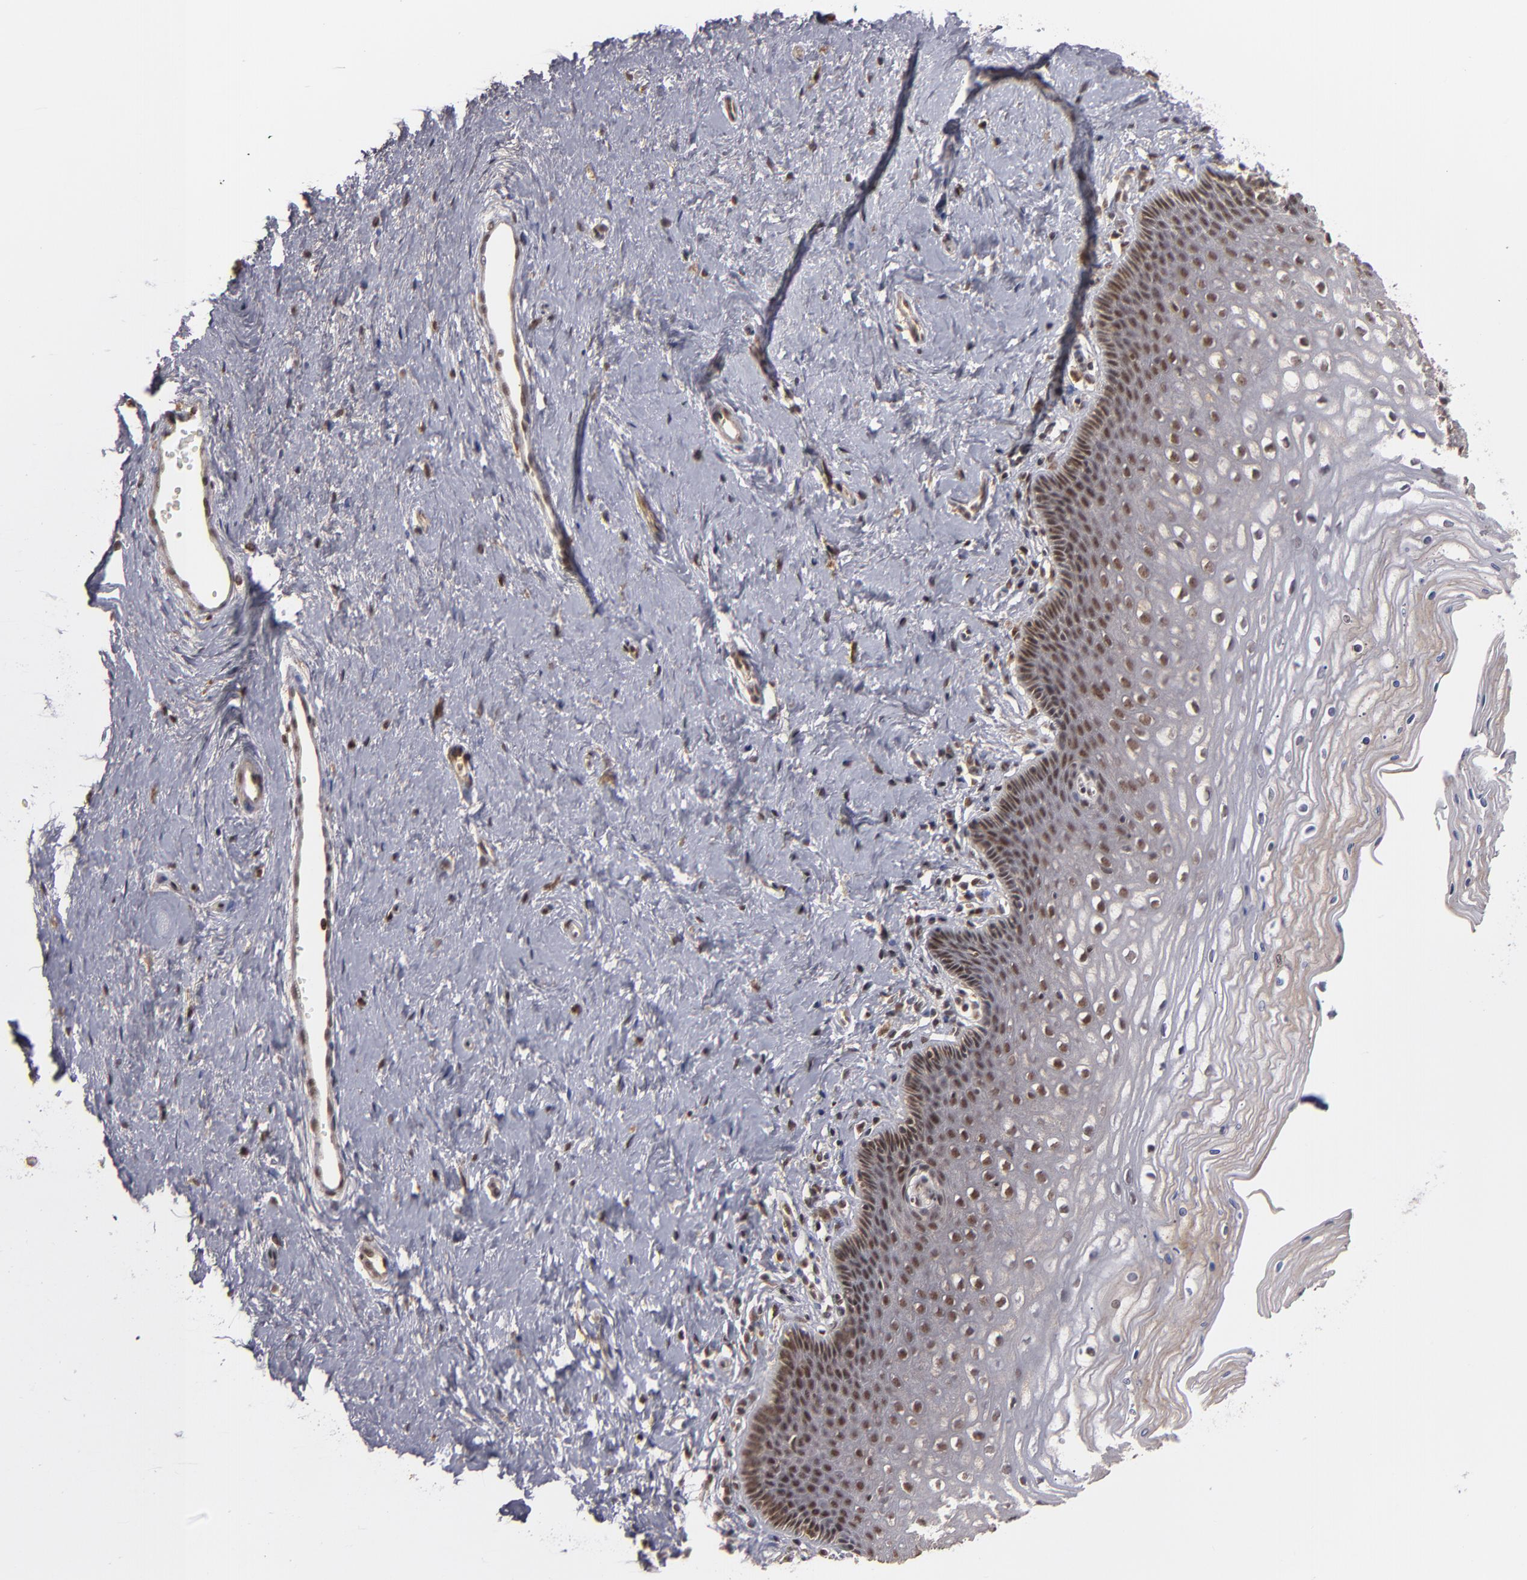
{"staining": {"intensity": "moderate", "quantity": ">75%", "location": "nuclear"}, "tissue": "cervix", "cell_type": "Glandular cells", "image_type": "normal", "snomed": [{"axis": "morphology", "description": "Normal tissue, NOS"}, {"axis": "topography", "description": "Cervix"}], "caption": "Immunohistochemical staining of normal human cervix displays moderate nuclear protein expression in about >75% of glandular cells. Immunohistochemistry stains the protein in brown and the nuclei are stained blue.", "gene": "ZNF234", "patient": {"sex": "female", "age": 39}}